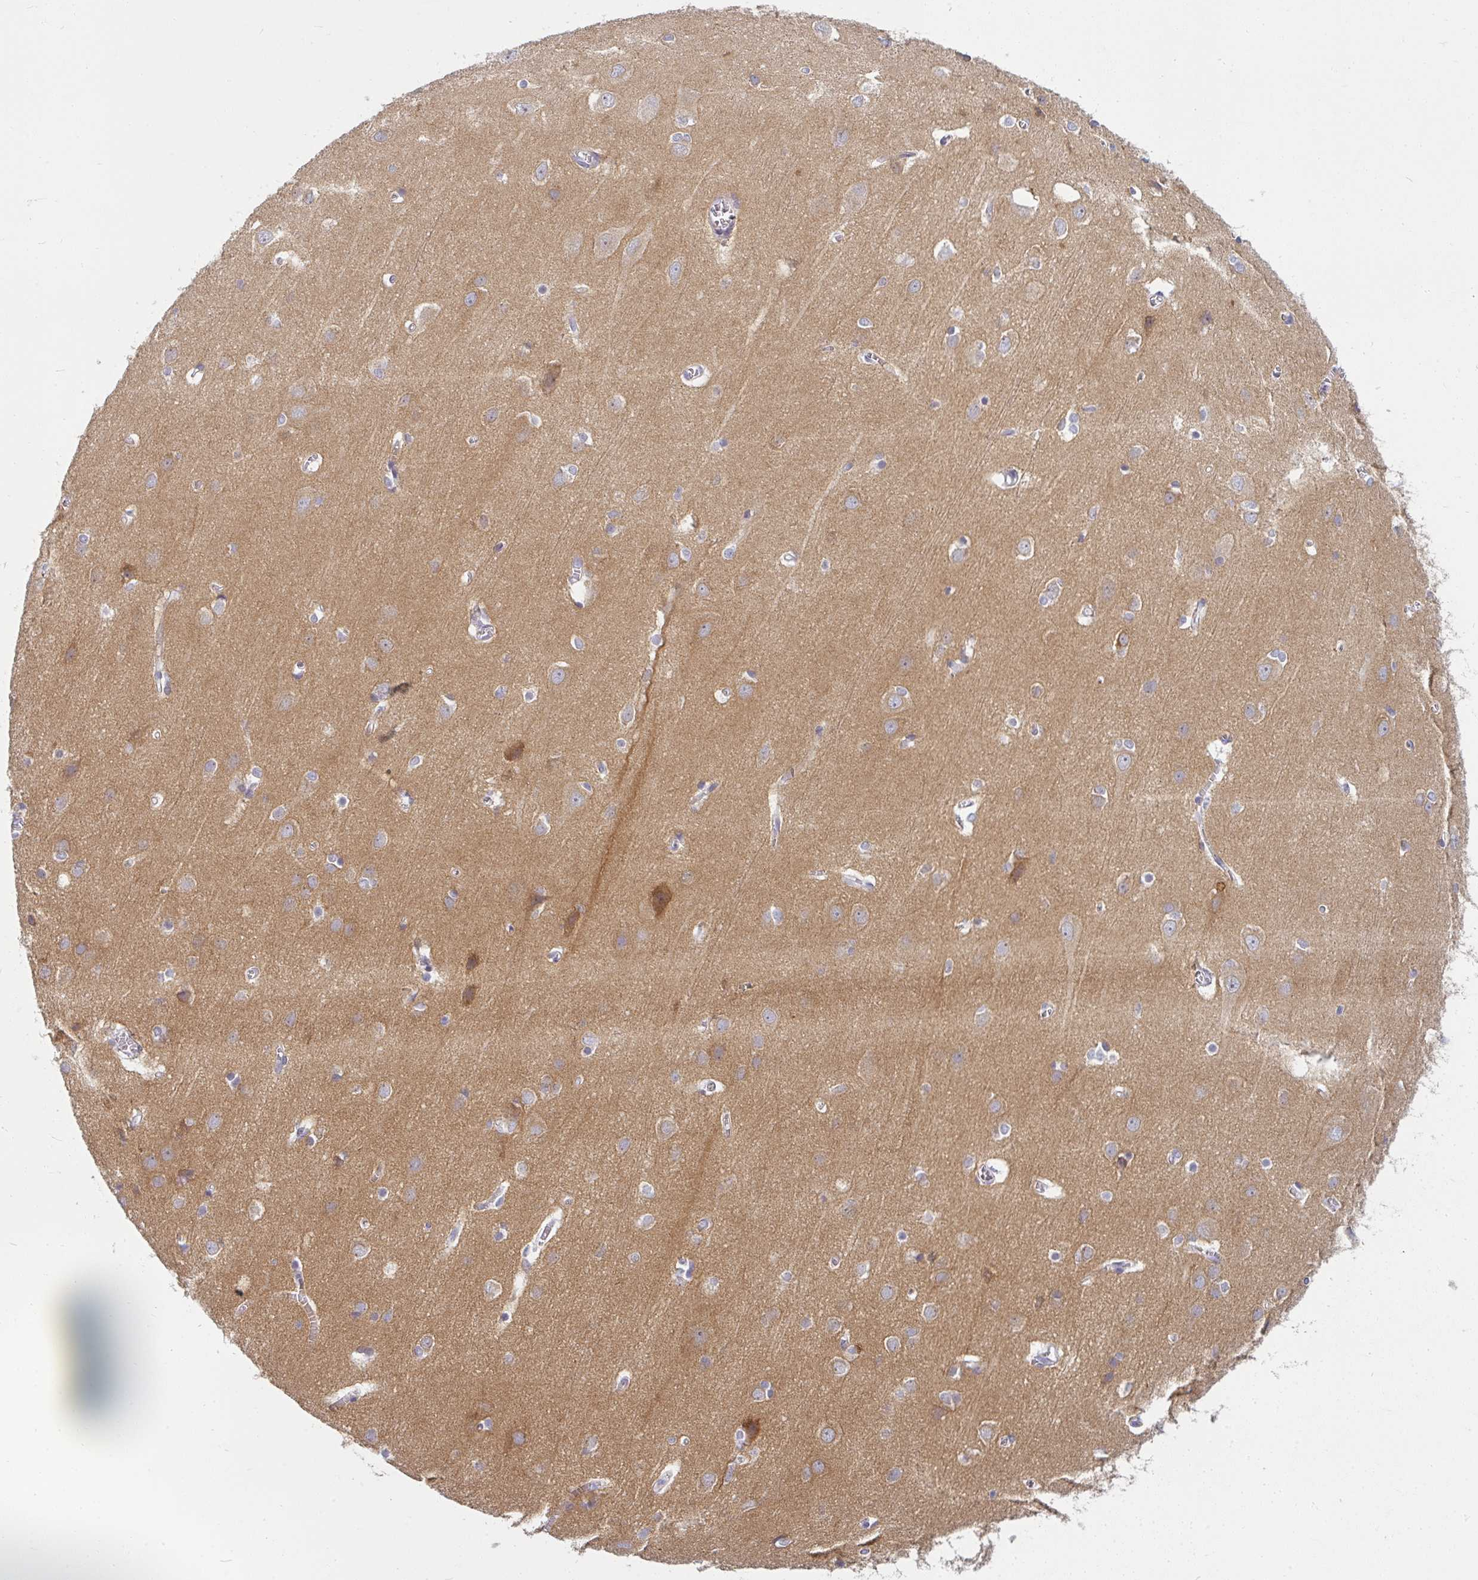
{"staining": {"intensity": "negative", "quantity": "none", "location": "none"}, "tissue": "cerebral cortex", "cell_type": "Endothelial cells", "image_type": "normal", "snomed": [{"axis": "morphology", "description": "Normal tissue, NOS"}, {"axis": "topography", "description": "Cerebral cortex"}], "caption": "Micrograph shows no significant protein expression in endothelial cells of benign cerebral cortex.", "gene": "PPFIA4", "patient": {"sex": "male", "age": 37}}